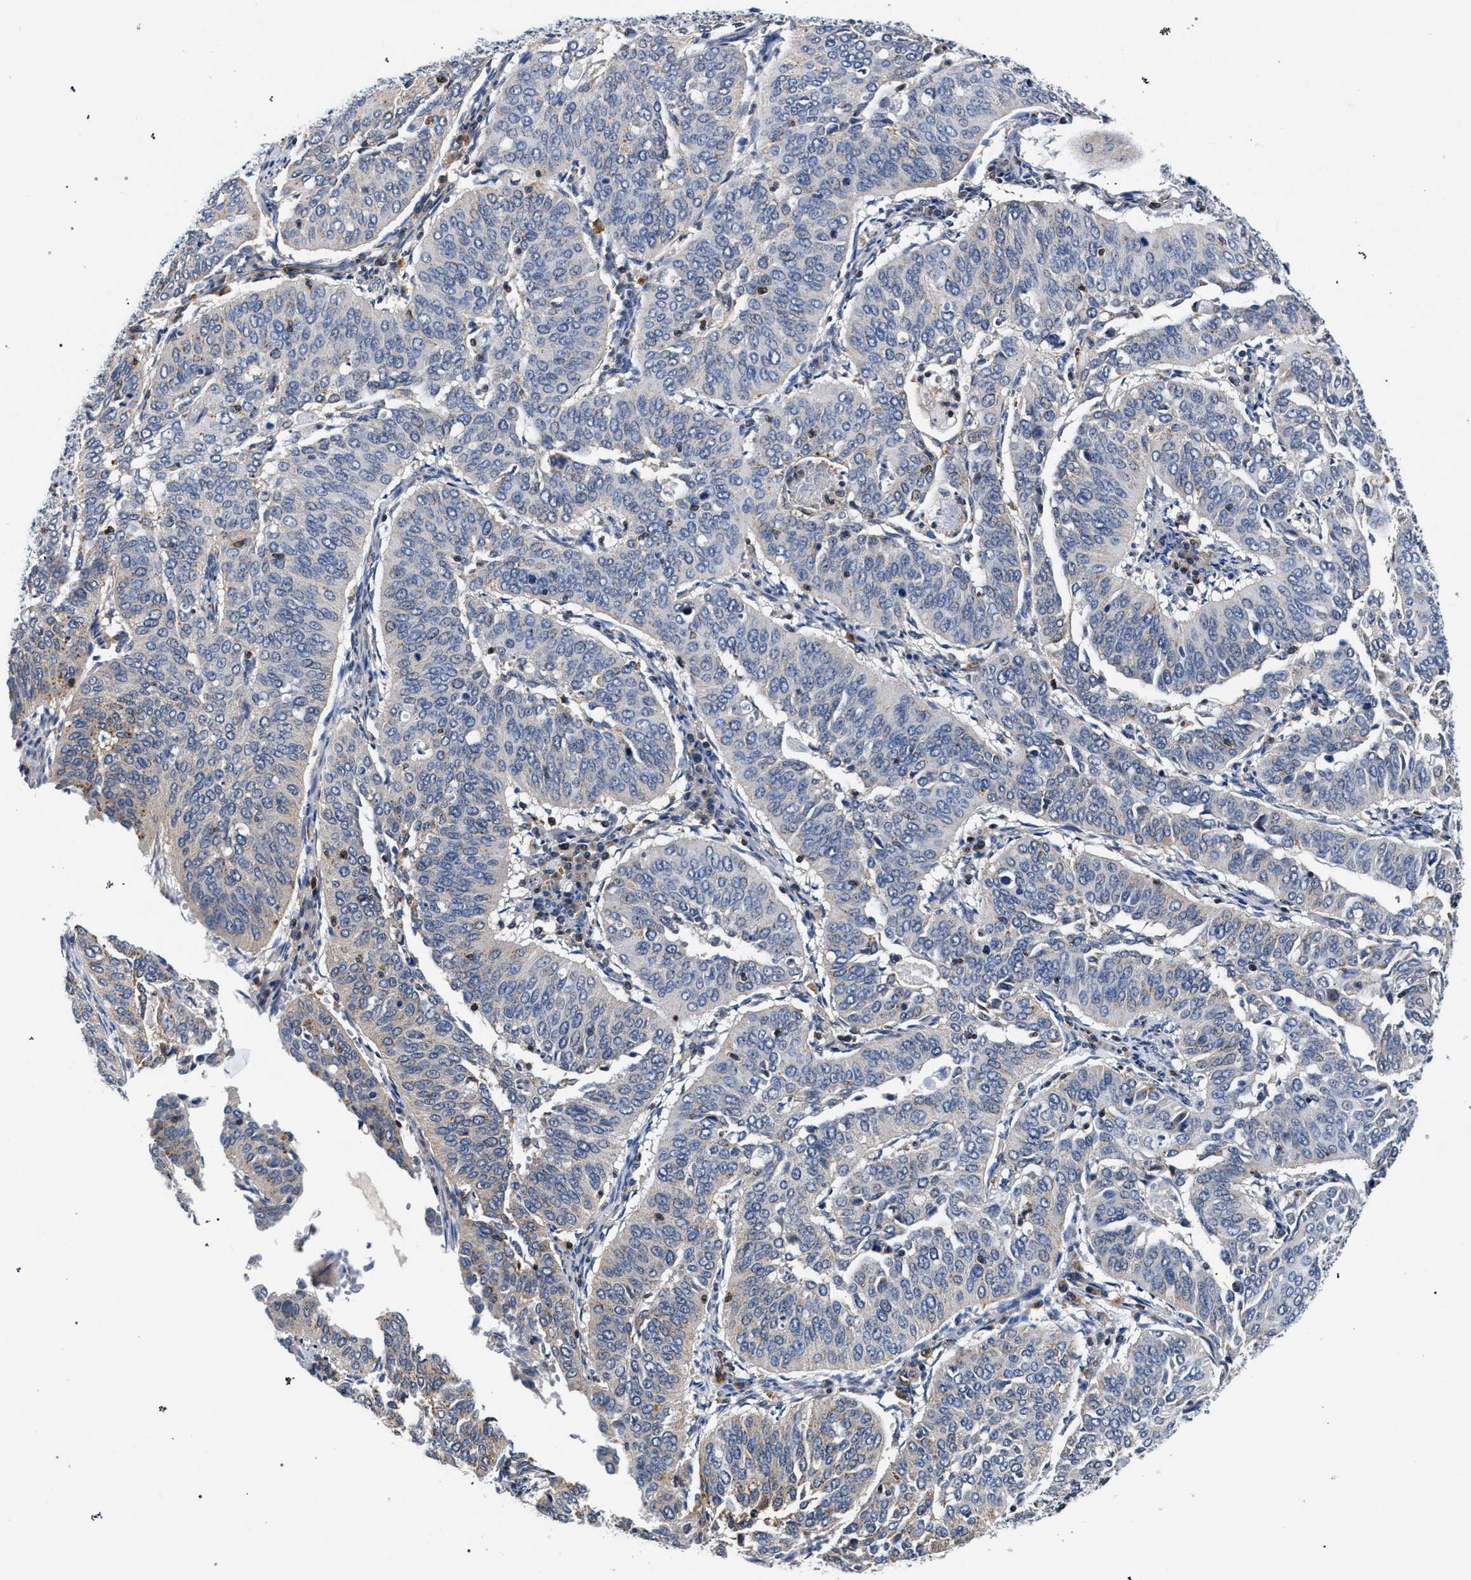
{"staining": {"intensity": "weak", "quantity": "<25%", "location": "cytoplasmic/membranous"}, "tissue": "cervical cancer", "cell_type": "Tumor cells", "image_type": "cancer", "snomed": [{"axis": "morphology", "description": "Normal tissue, NOS"}, {"axis": "morphology", "description": "Squamous cell carcinoma, NOS"}, {"axis": "topography", "description": "Cervix"}], "caption": "There is no significant positivity in tumor cells of squamous cell carcinoma (cervical).", "gene": "LASP1", "patient": {"sex": "female", "age": 39}}